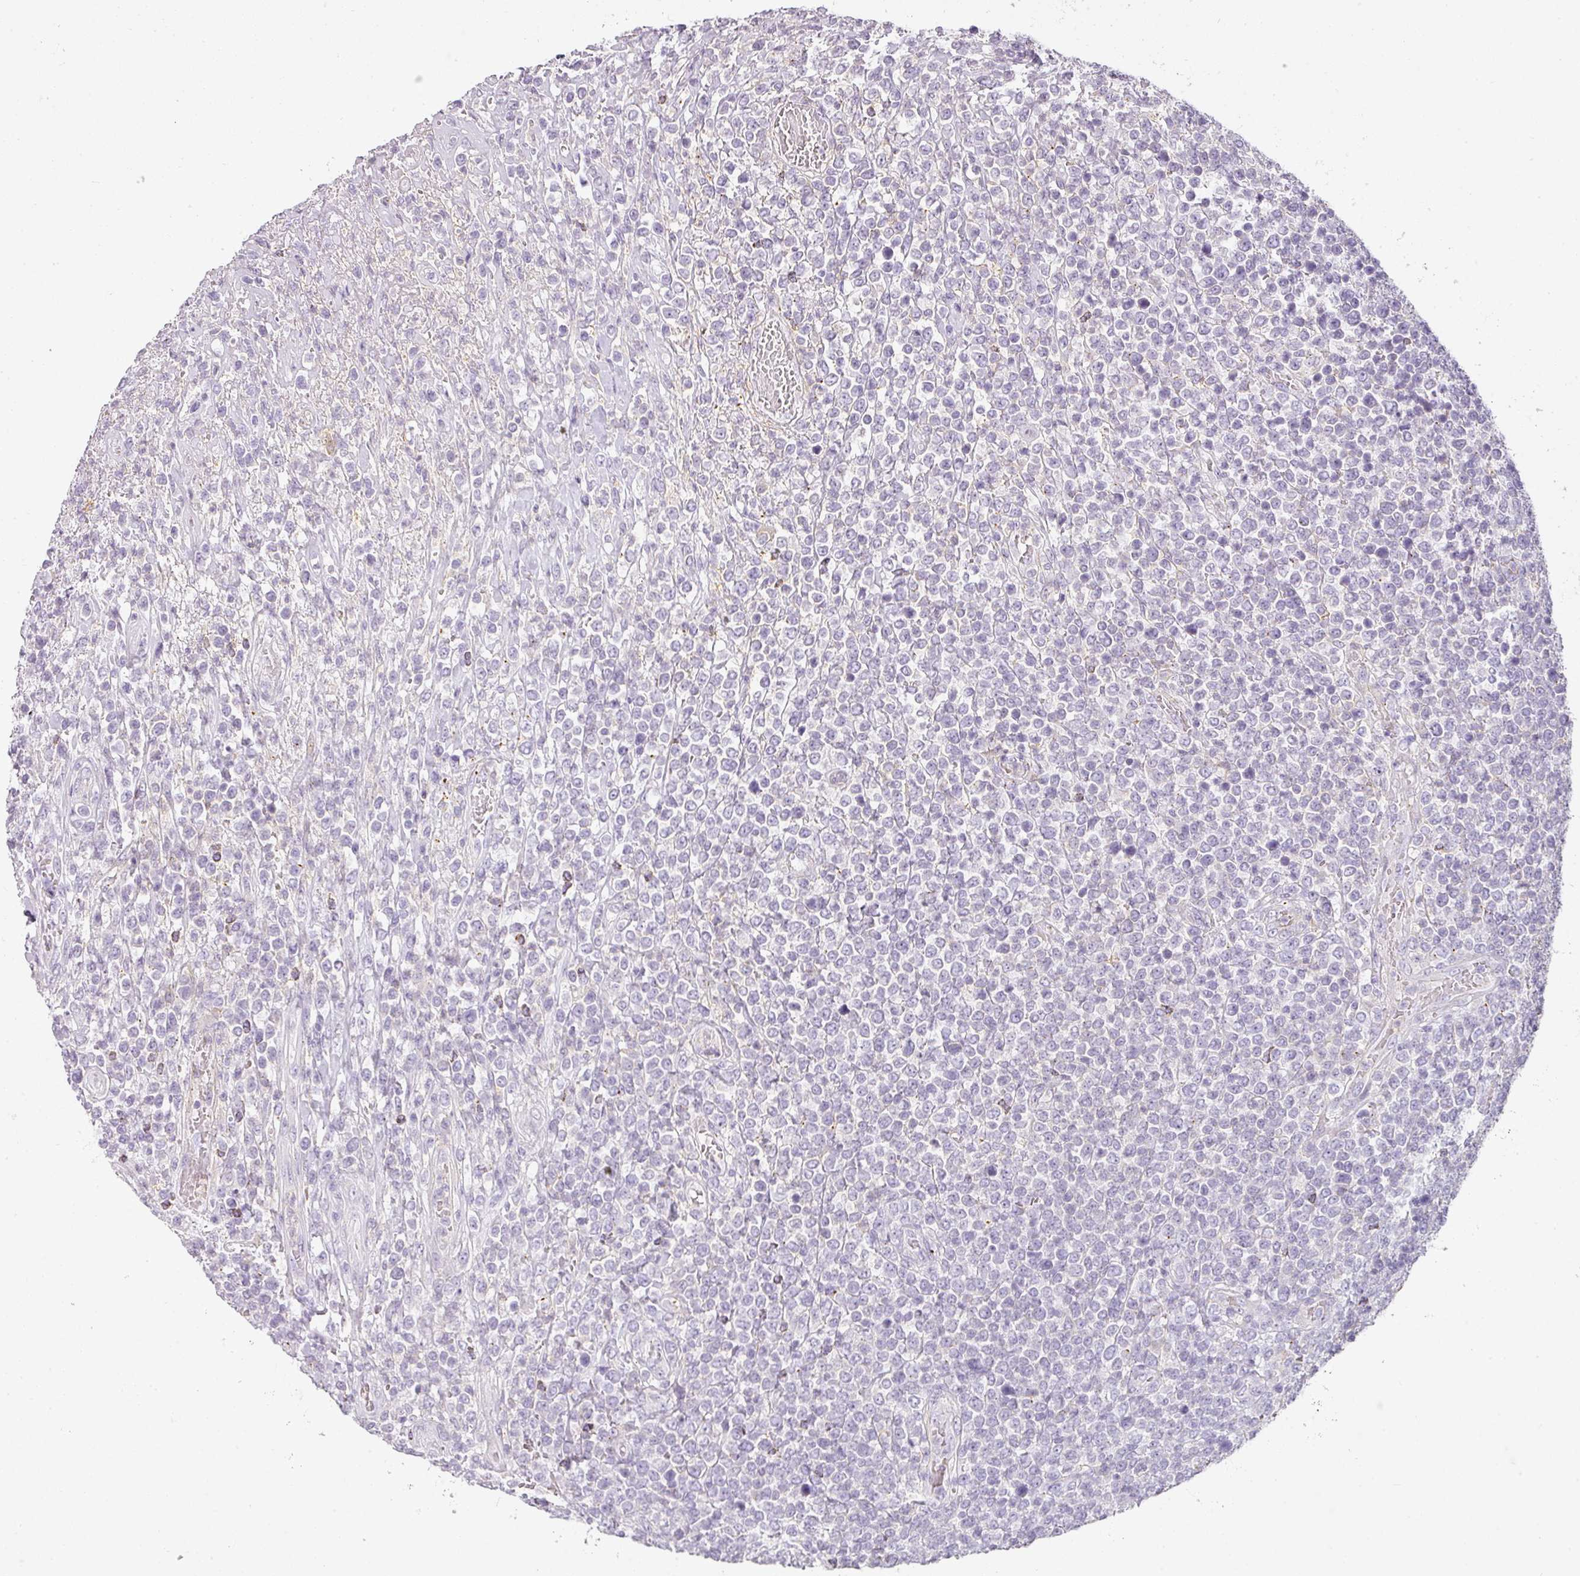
{"staining": {"intensity": "negative", "quantity": "none", "location": "none"}, "tissue": "lymphoma", "cell_type": "Tumor cells", "image_type": "cancer", "snomed": [{"axis": "morphology", "description": "Malignant lymphoma, non-Hodgkin's type, High grade"}, {"axis": "topography", "description": "Soft tissue"}], "caption": "Human lymphoma stained for a protein using immunohistochemistry (IHC) displays no expression in tumor cells.", "gene": "TMEM42", "patient": {"sex": "female", "age": 56}}